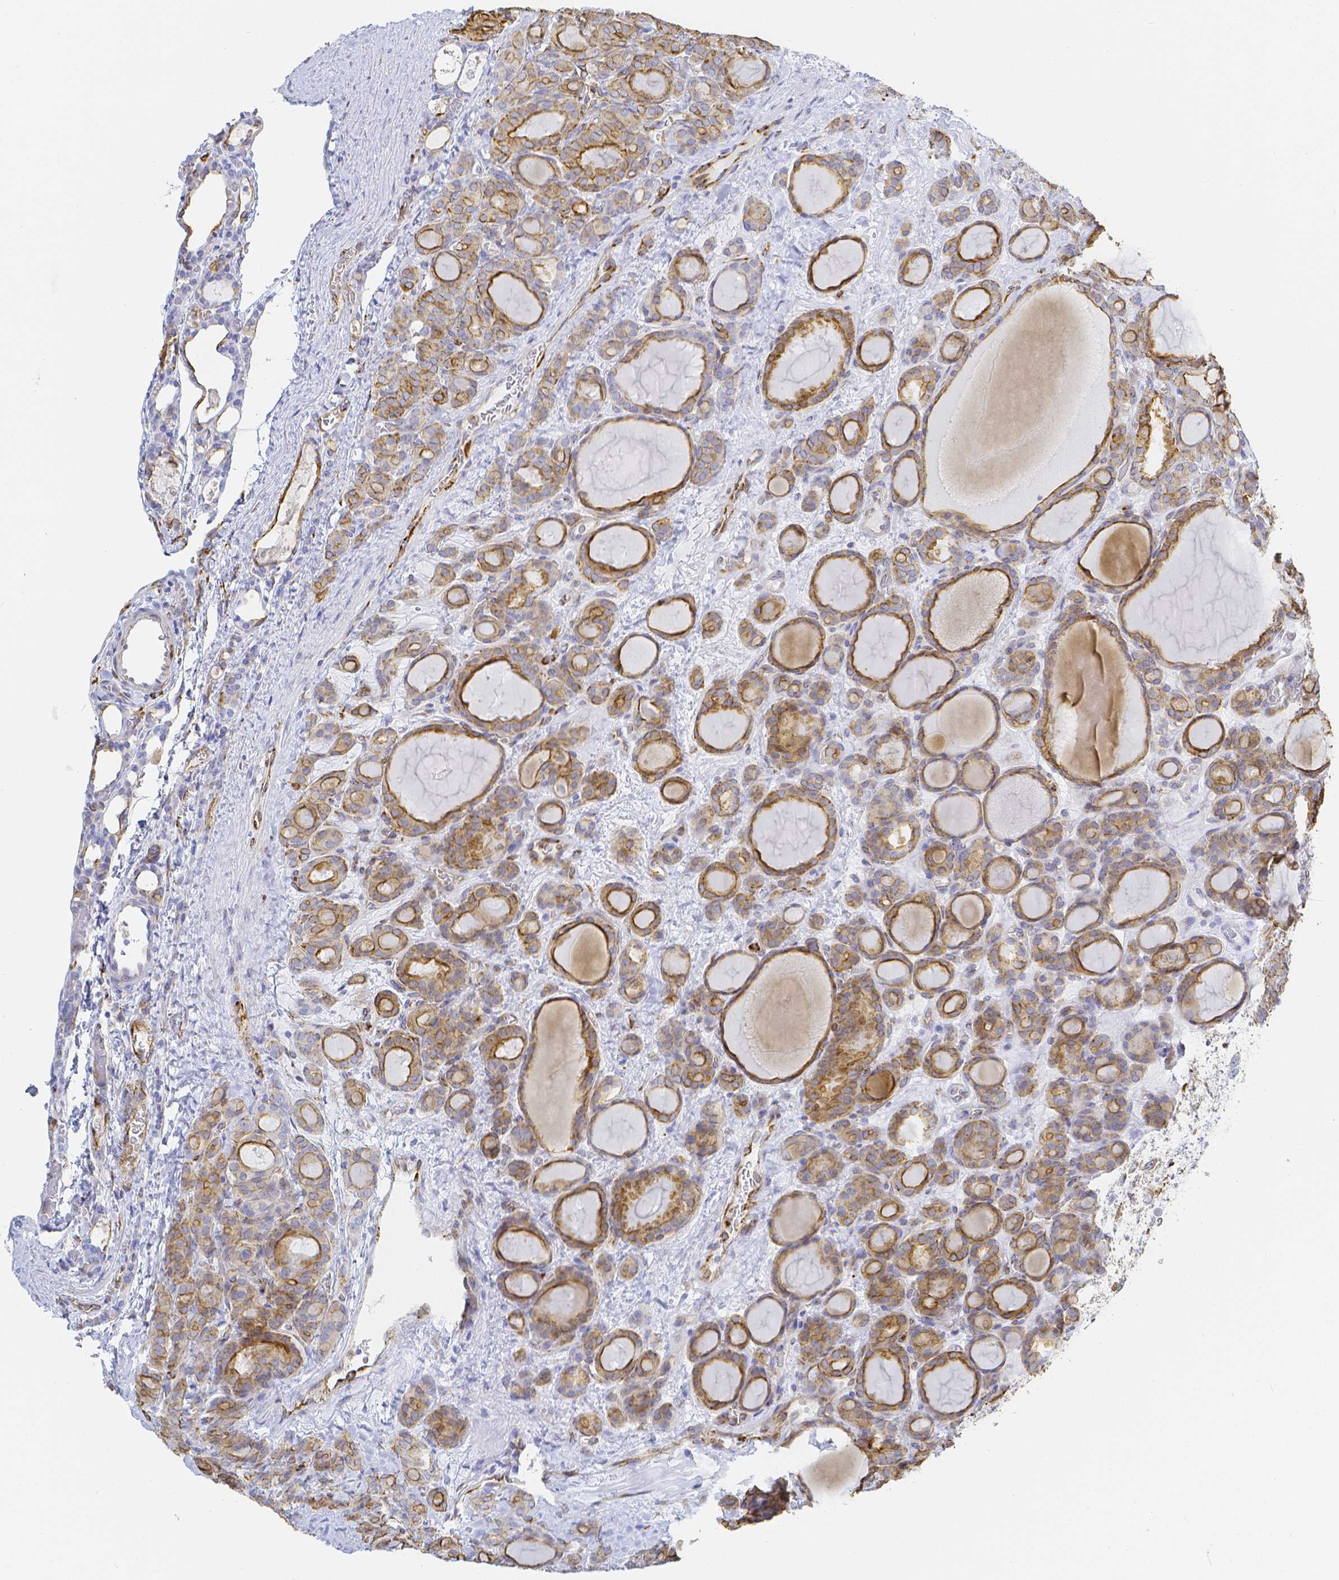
{"staining": {"intensity": "weak", "quantity": ">75%", "location": "cytoplasmic/membranous"}, "tissue": "thyroid cancer", "cell_type": "Tumor cells", "image_type": "cancer", "snomed": [{"axis": "morphology", "description": "Normal tissue, NOS"}, {"axis": "morphology", "description": "Follicular adenoma carcinoma, NOS"}, {"axis": "topography", "description": "Thyroid gland"}], "caption": "Follicular adenoma carcinoma (thyroid) stained with a brown dye exhibits weak cytoplasmic/membranous positive expression in approximately >75% of tumor cells.", "gene": "SMURF1", "patient": {"sex": "female", "age": 31}}